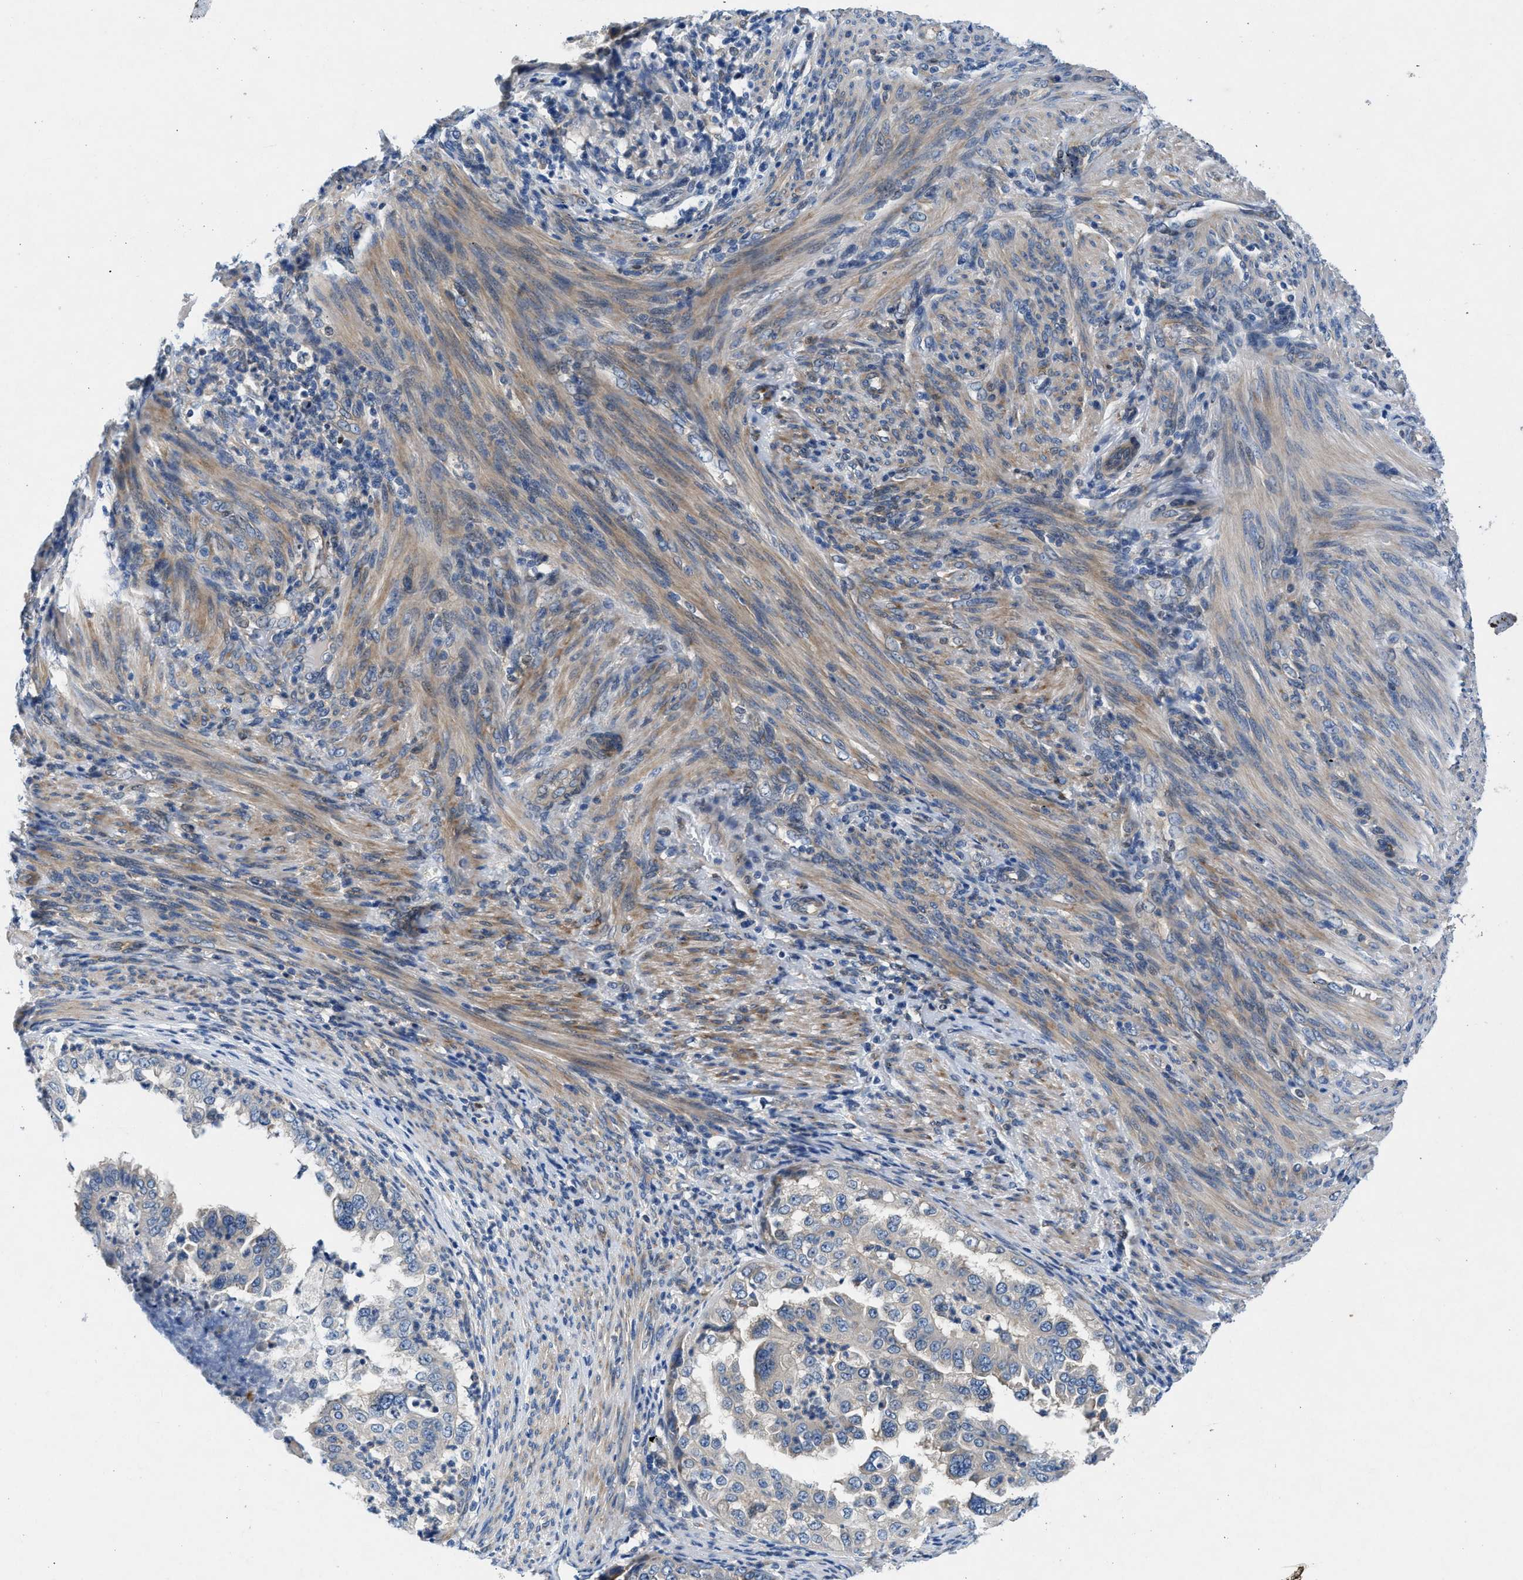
{"staining": {"intensity": "negative", "quantity": "none", "location": "none"}, "tissue": "endometrial cancer", "cell_type": "Tumor cells", "image_type": "cancer", "snomed": [{"axis": "morphology", "description": "Adenocarcinoma, NOS"}, {"axis": "topography", "description": "Endometrium"}], "caption": "This is a micrograph of immunohistochemistry staining of adenocarcinoma (endometrial), which shows no positivity in tumor cells.", "gene": "COPS2", "patient": {"sex": "female", "age": 85}}